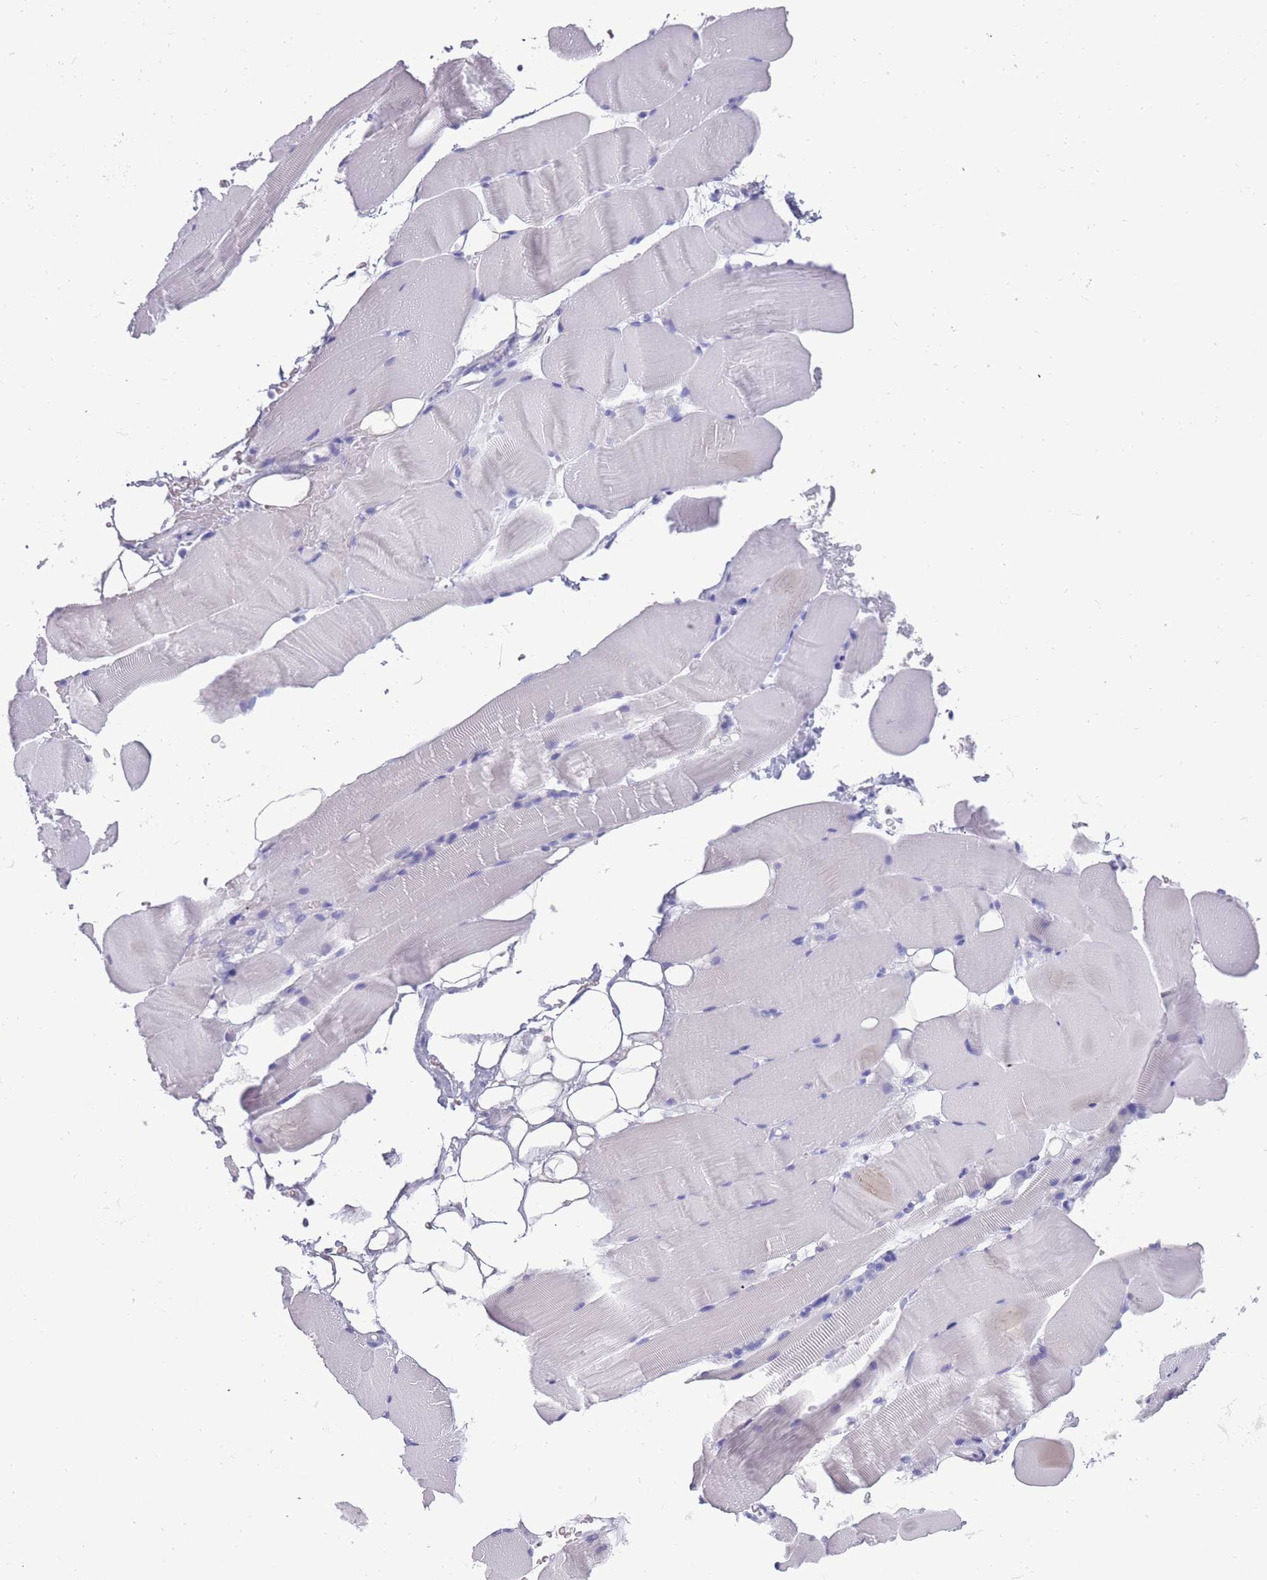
{"staining": {"intensity": "negative", "quantity": "none", "location": "none"}, "tissue": "skeletal muscle", "cell_type": "Myocytes", "image_type": "normal", "snomed": [{"axis": "morphology", "description": "Normal tissue, NOS"}, {"axis": "topography", "description": "Skeletal muscle"}, {"axis": "topography", "description": "Parathyroid gland"}], "caption": "The image displays no staining of myocytes in unremarkable skeletal muscle.", "gene": "INTS2", "patient": {"sex": "female", "age": 37}}